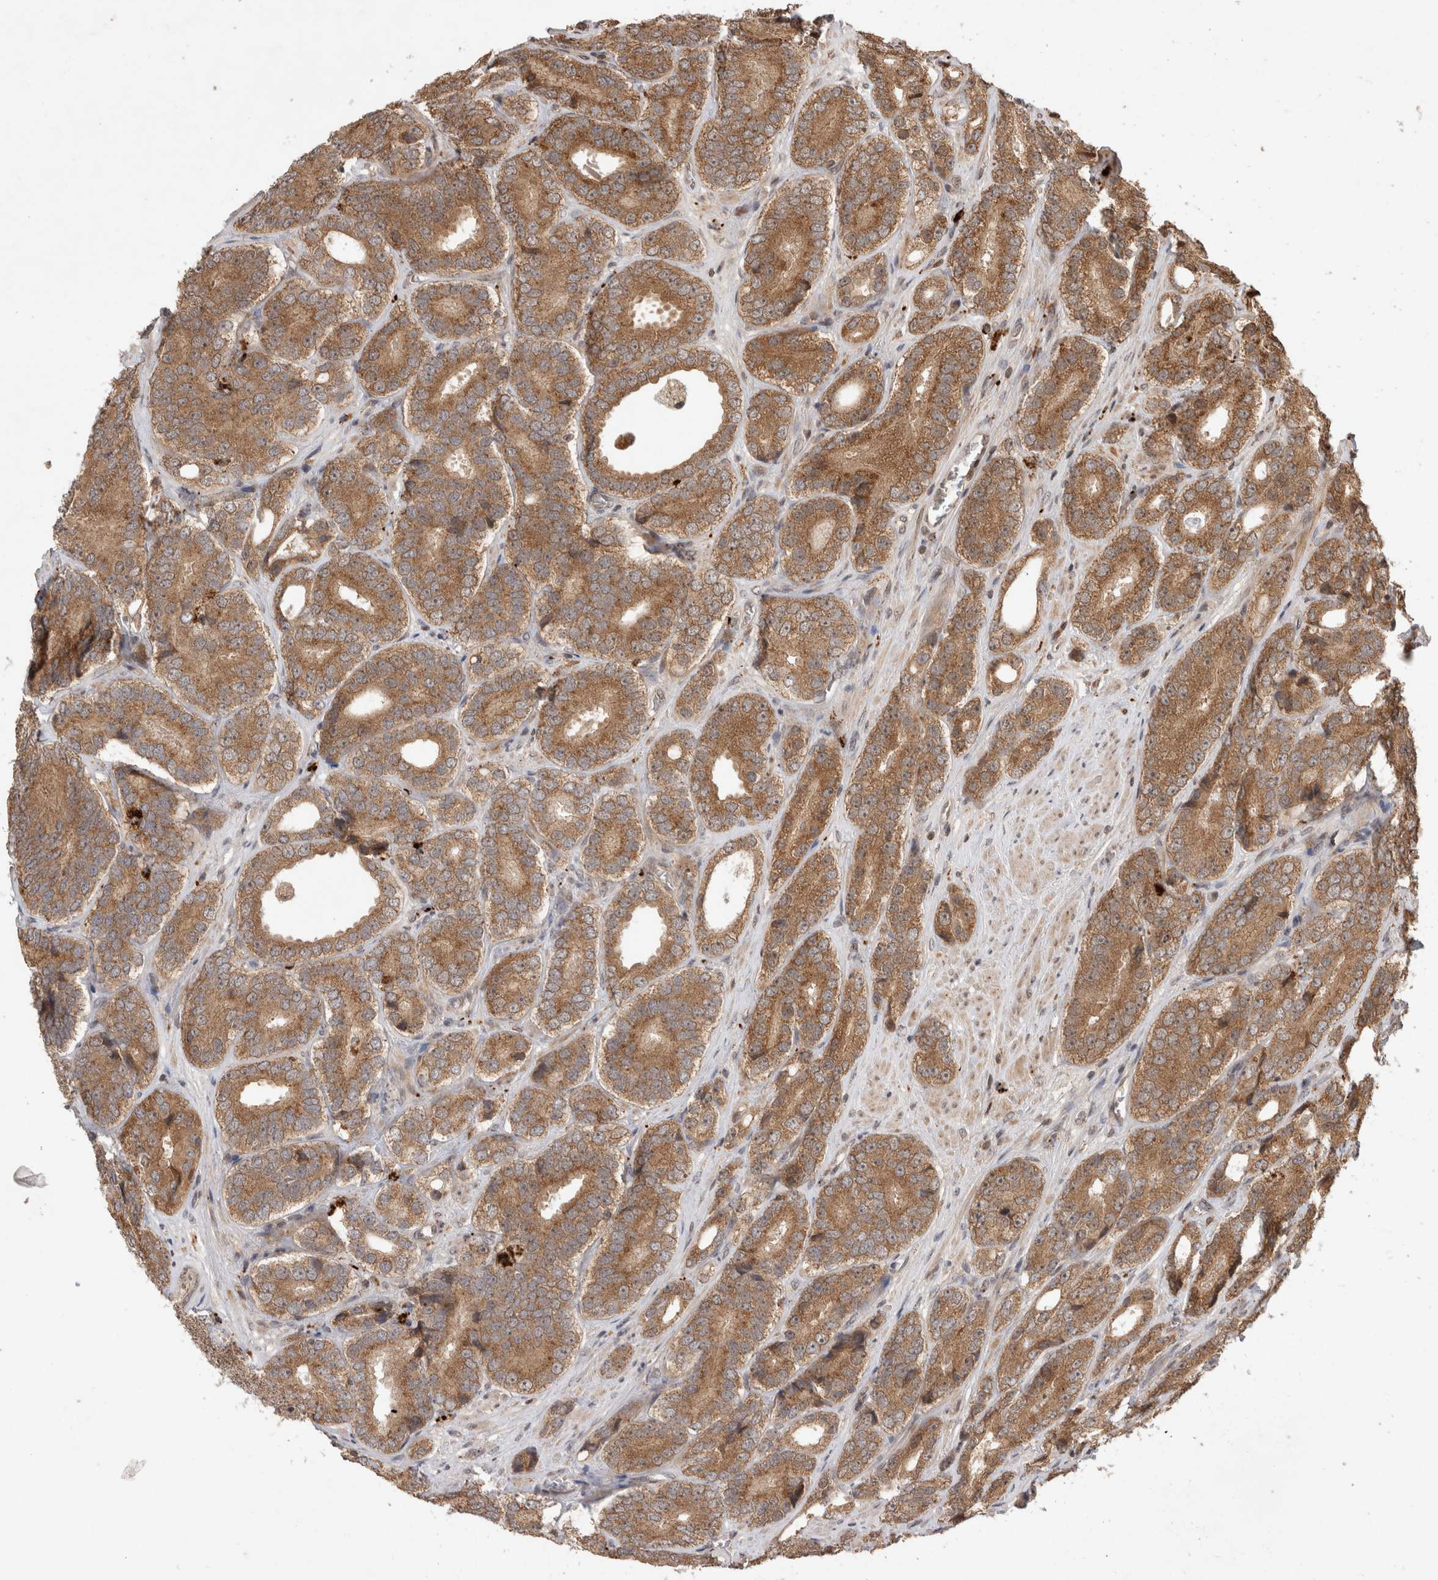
{"staining": {"intensity": "moderate", "quantity": ">75%", "location": "cytoplasmic/membranous"}, "tissue": "prostate cancer", "cell_type": "Tumor cells", "image_type": "cancer", "snomed": [{"axis": "morphology", "description": "Adenocarcinoma, High grade"}, {"axis": "topography", "description": "Prostate"}], "caption": "IHC micrograph of prostate high-grade adenocarcinoma stained for a protein (brown), which displays medium levels of moderate cytoplasmic/membranous expression in about >75% of tumor cells.", "gene": "FAM221A", "patient": {"sex": "male", "age": 56}}